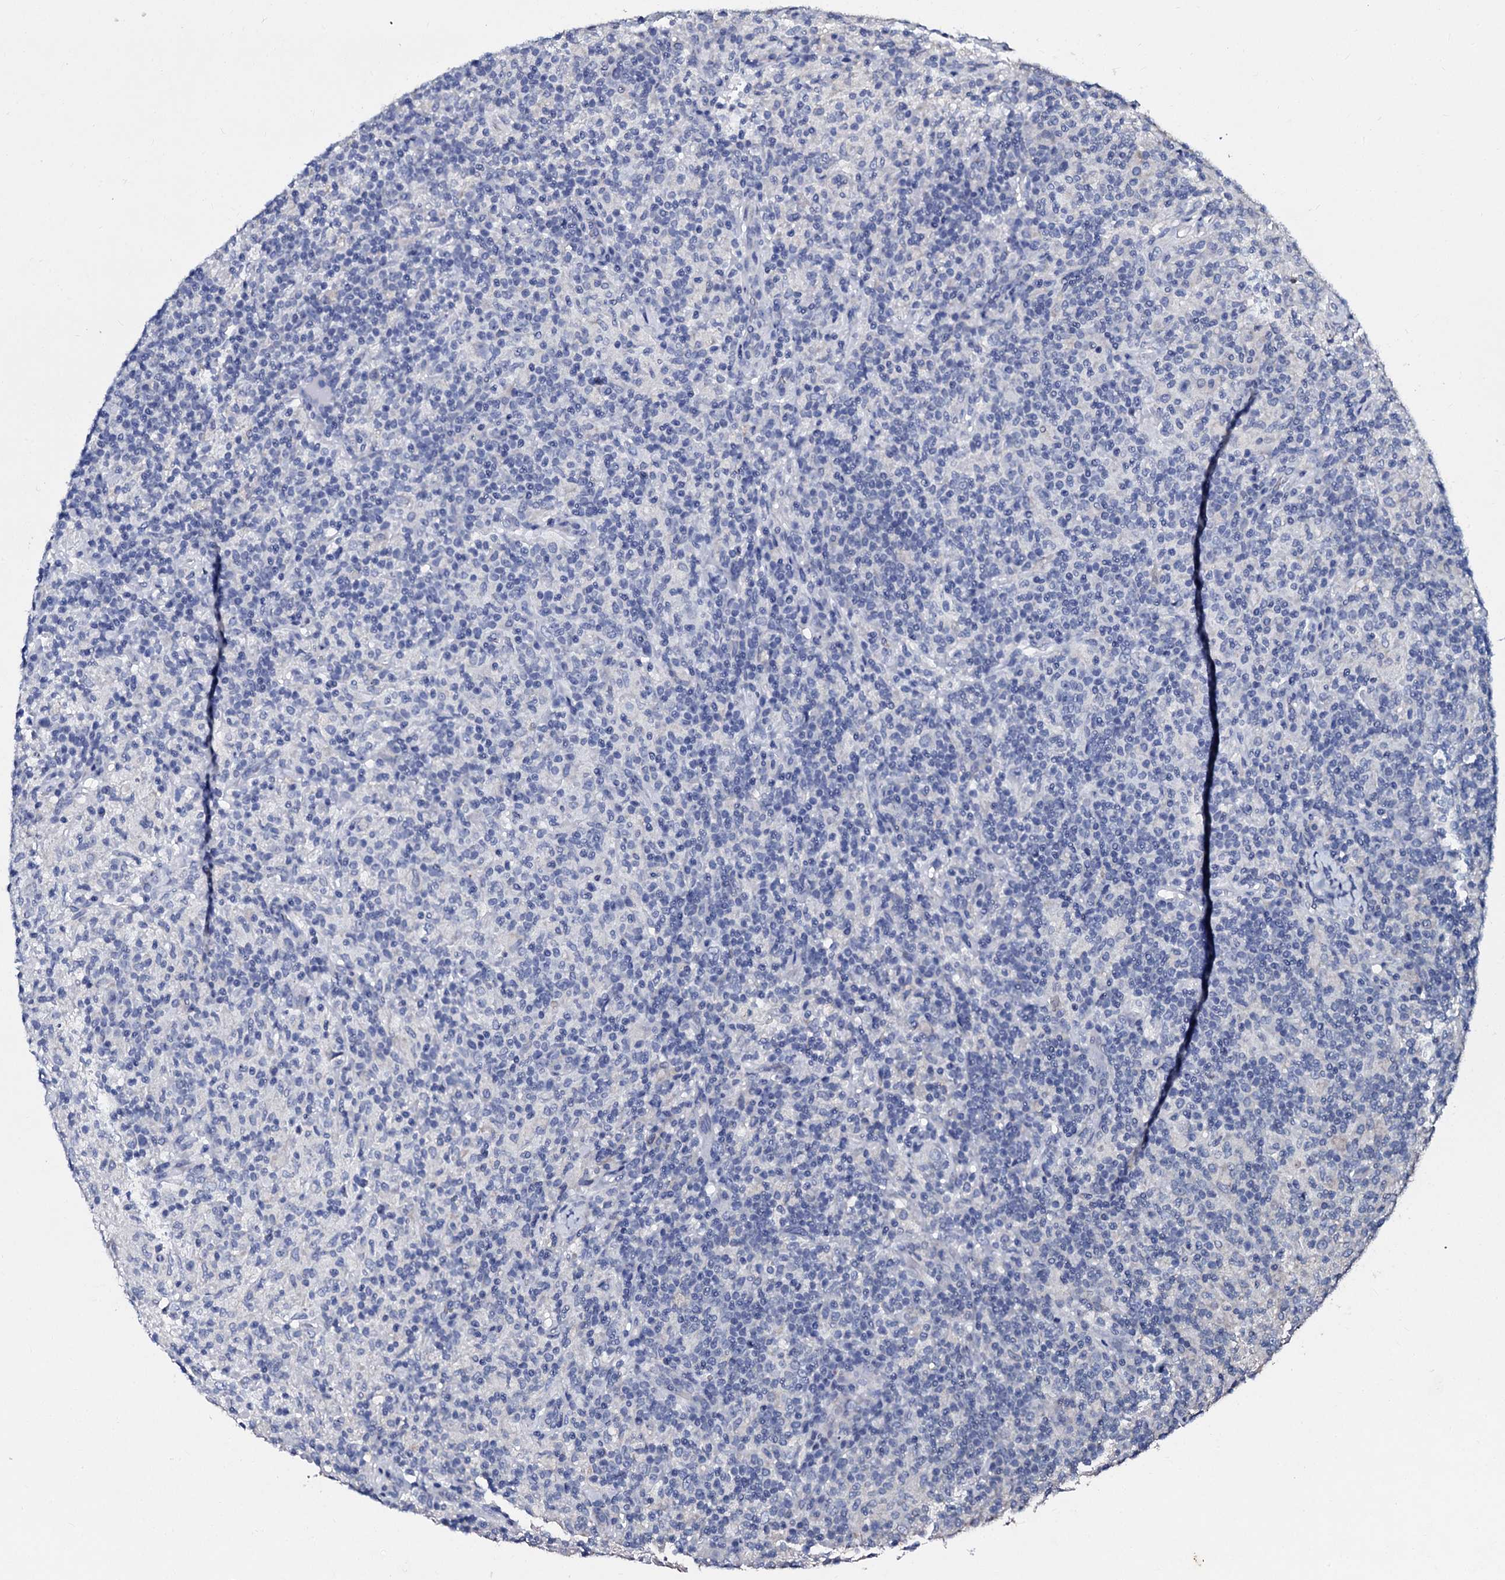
{"staining": {"intensity": "negative", "quantity": "none", "location": "none"}, "tissue": "lymphoma", "cell_type": "Tumor cells", "image_type": "cancer", "snomed": [{"axis": "morphology", "description": "Hodgkin's disease, NOS"}, {"axis": "topography", "description": "Lymph node"}], "caption": "Immunohistochemical staining of Hodgkin's disease shows no significant positivity in tumor cells.", "gene": "SLC37A4", "patient": {"sex": "male", "age": 70}}